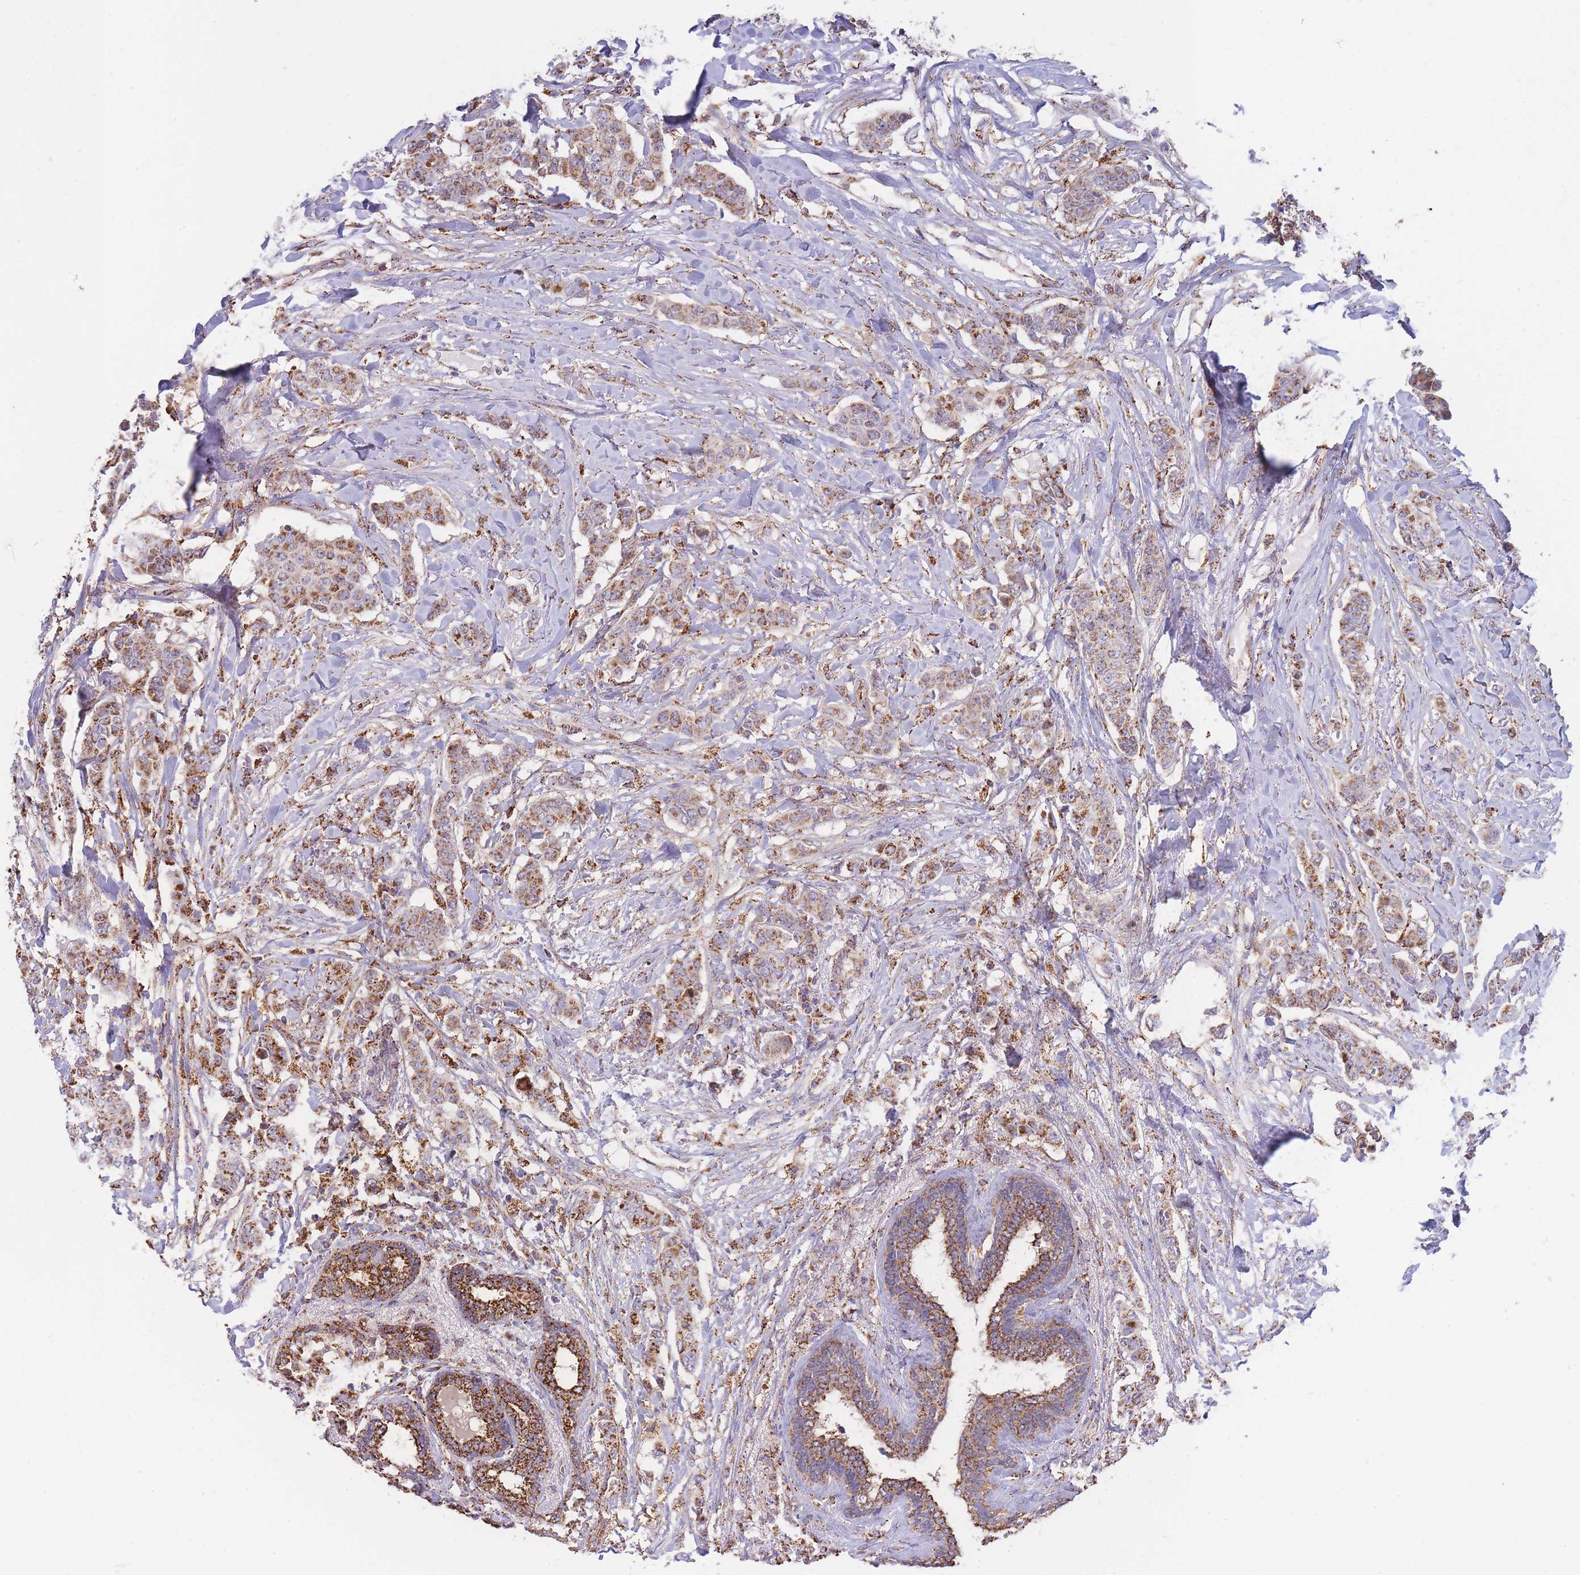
{"staining": {"intensity": "weak", "quantity": ">75%", "location": "cytoplasmic/membranous"}, "tissue": "breast cancer", "cell_type": "Tumor cells", "image_type": "cancer", "snomed": [{"axis": "morphology", "description": "Duct carcinoma"}, {"axis": "topography", "description": "Breast"}], "caption": "A low amount of weak cytoplasmic/membranous staining is seen in about >75% of tumor cells in intraductal carcinoma (breast) tissue.", "gene": "MRPL17", "patient": {"sex": "female", "age": 40}}